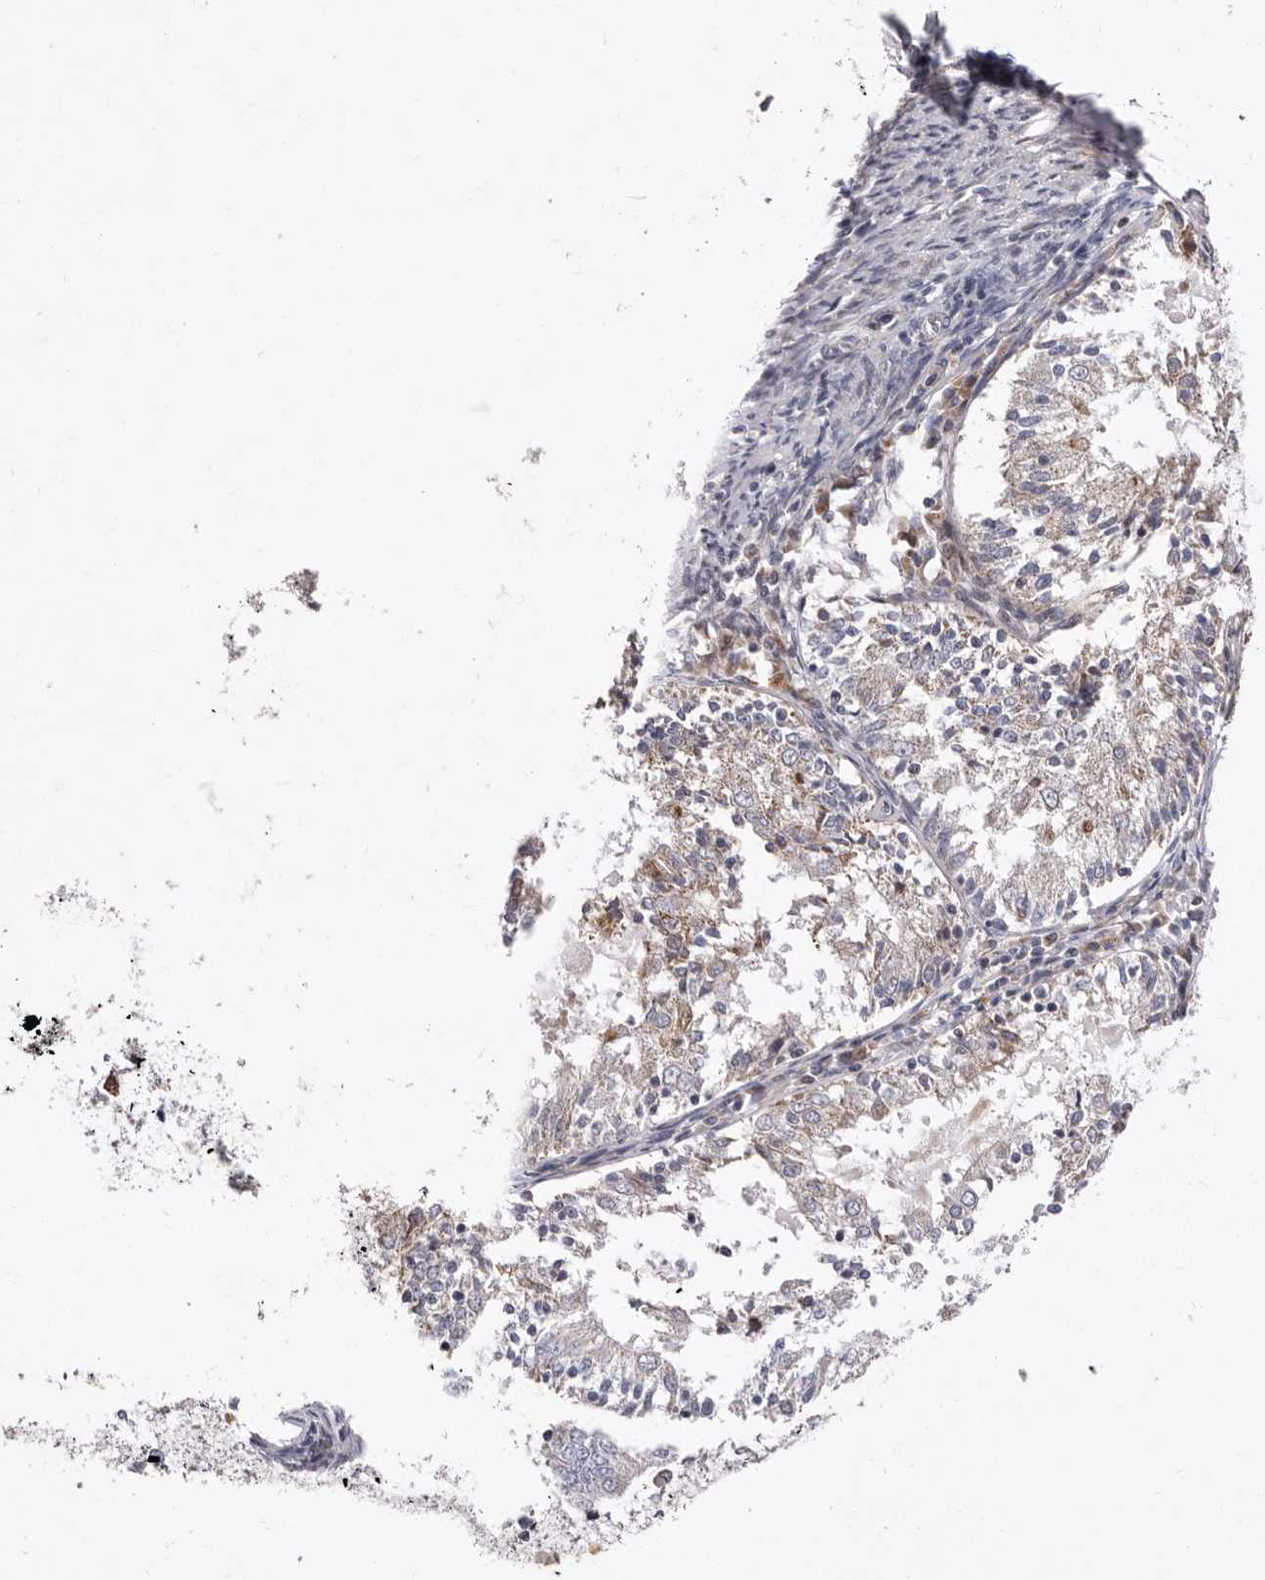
{"staining": {"intensity": "moderate", "quantity": "<25%", "location": "cytoplasmic/membranous"}, "tissue": "endometrial cancer", "cell_type": "Tumor cells", "image_type": "cancer", "snomed": [{"axis": "morphology", "description": "Adenocarcinoma, NOS"}, {"axis": "topography", "description": "Endometrium"}], "caption": "There is low levels of moderate cytoplasmic/membranous expression in tumor cells of endometrial cancer, as demonstrated by immunohistochemical staining (brown color).", "gene": "NUBPL", "patient": {"sex": "female", "age": 57}}